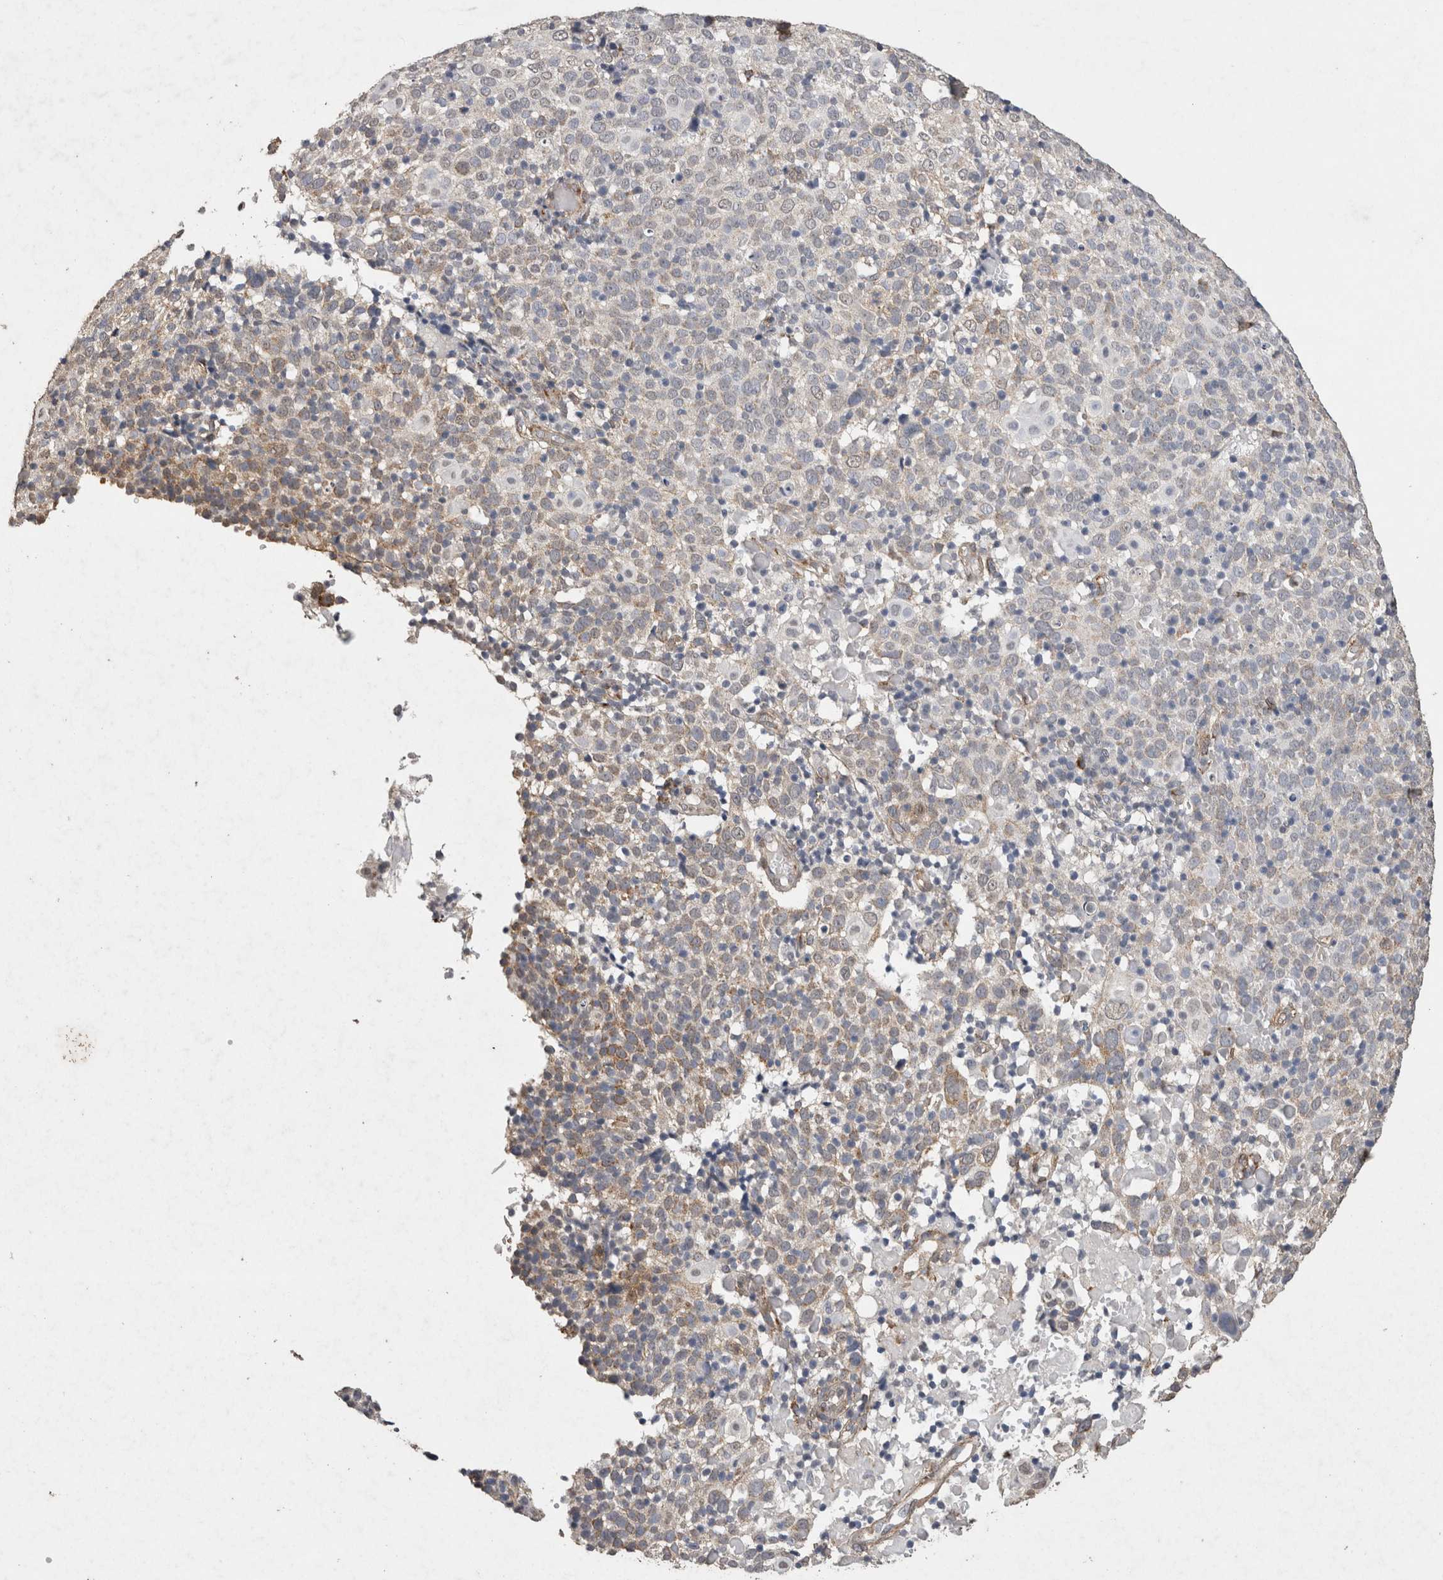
{"staining": {"intensity": "moderate", "quantity": "<25%", "location": "cytoplasmic/membranous"}, "tissue": "cervical cancer", "cell_type": "Tumor cells", "image_type": "cancer", "snomed": [{"axis": "morphology", "description": "Squamous cell carcinoma, NOS"}, {"axis": "topography", "description": "Cervix"}], "caption": "Immunohistochemistry (IHC) image of neoplastic tissue: cervical squamous cell carcinoma stained using immunohistochemistry demonstrates low levels of moderate protein expression localized specifically in the cytoplasmic/membranous of tumor cells, appearing as a cytoplasmic/membranous brown color.", "gene": "C1QTNF5", "patient": {"sex": "female", "age": 74}}